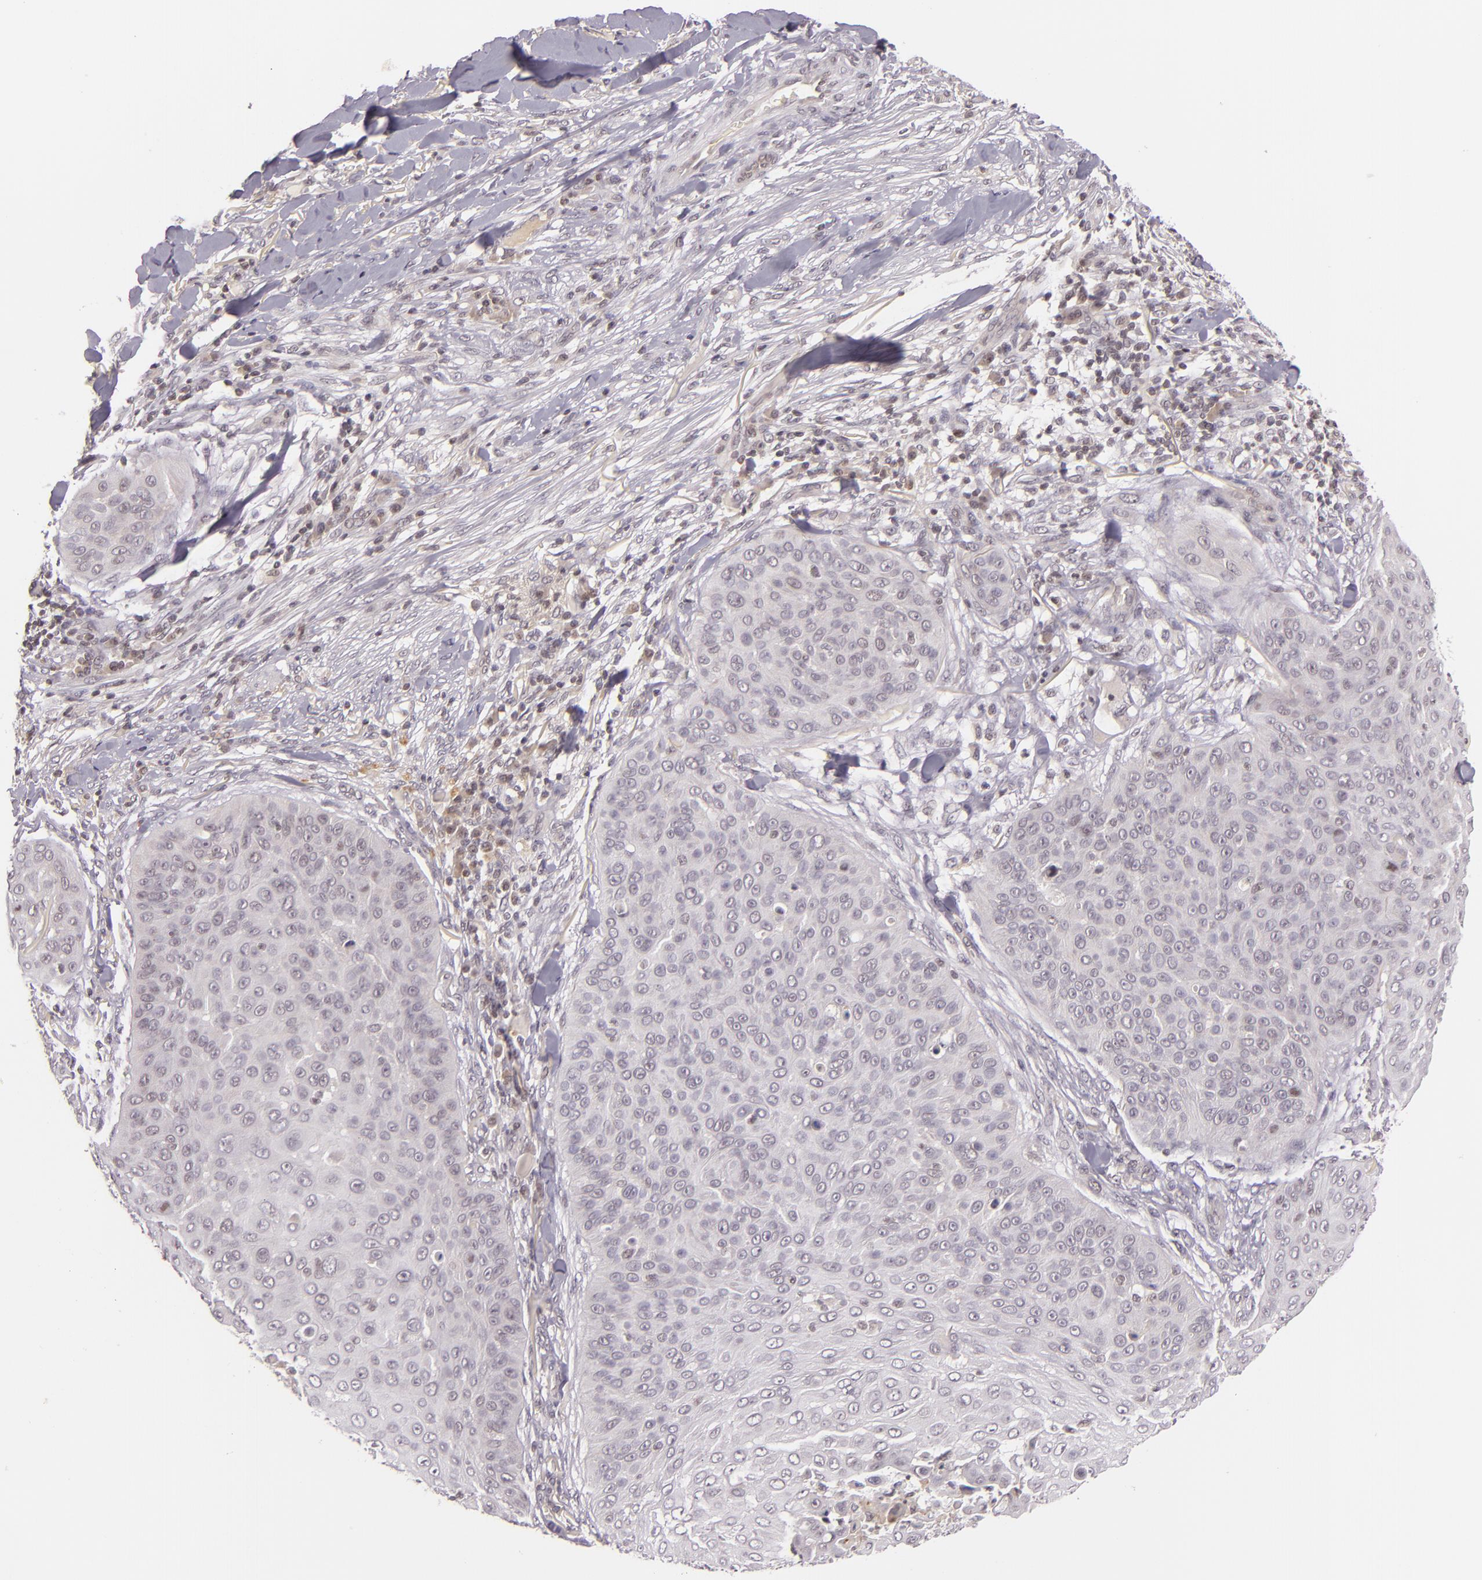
{"staining": {"intensity": "negative", "quantity": "none", "location": "none"}, "tissue": "skin cancer", "cell_type": "Tumor cells", "image_type": "cancer", "snomed": [{"axis": "morphology", "description": "Squamous cell carcinoma, NOS"}, {"axis": "topography", "description": "Skin"}], "caption": "Tumor cells show no significant staining in skin cancer.", "gene": "CASP8", "patient": {"sex": "male", "age": 82}}